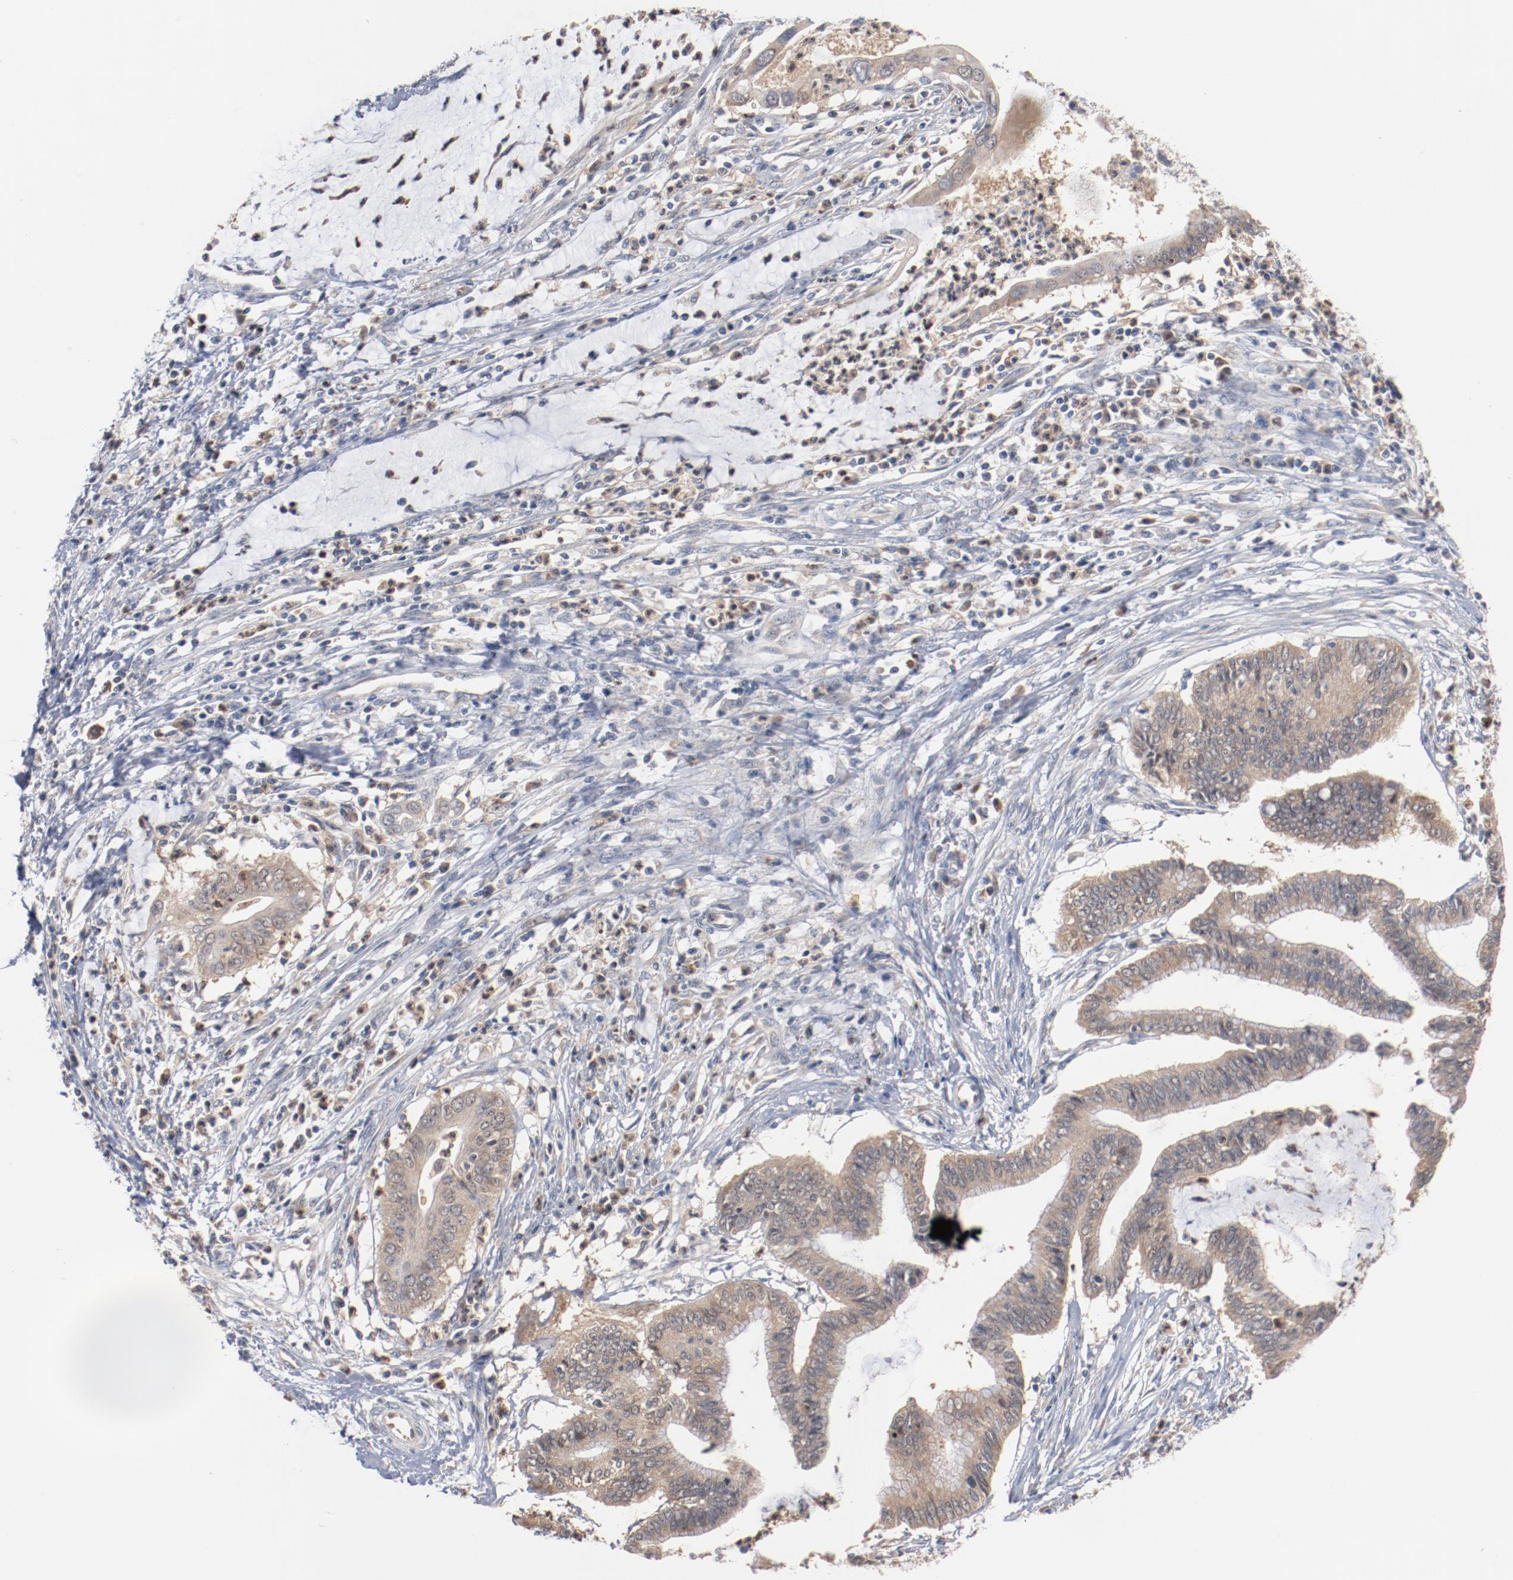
{"staining": {"intensity": "weak", "quantity": ">75%", "location": "cytoplasmic/membranous"}, "tissue": "cervical cancer", "cell_type": "Tumor cells", "image_type": "cancer", "snomed": [{"axis": "morphology", "description": "Adenocarcinoma, NOS"}, {"axis": "topography", "description": "Cervix"}], "caption": "Protein staining of cervical cancer tissue exhibits weak cytoplasmic/membranous staining in about >75% of tumor cells.", "gene": "RNASE11", "patient": {"sex": "female", "age": 36}}